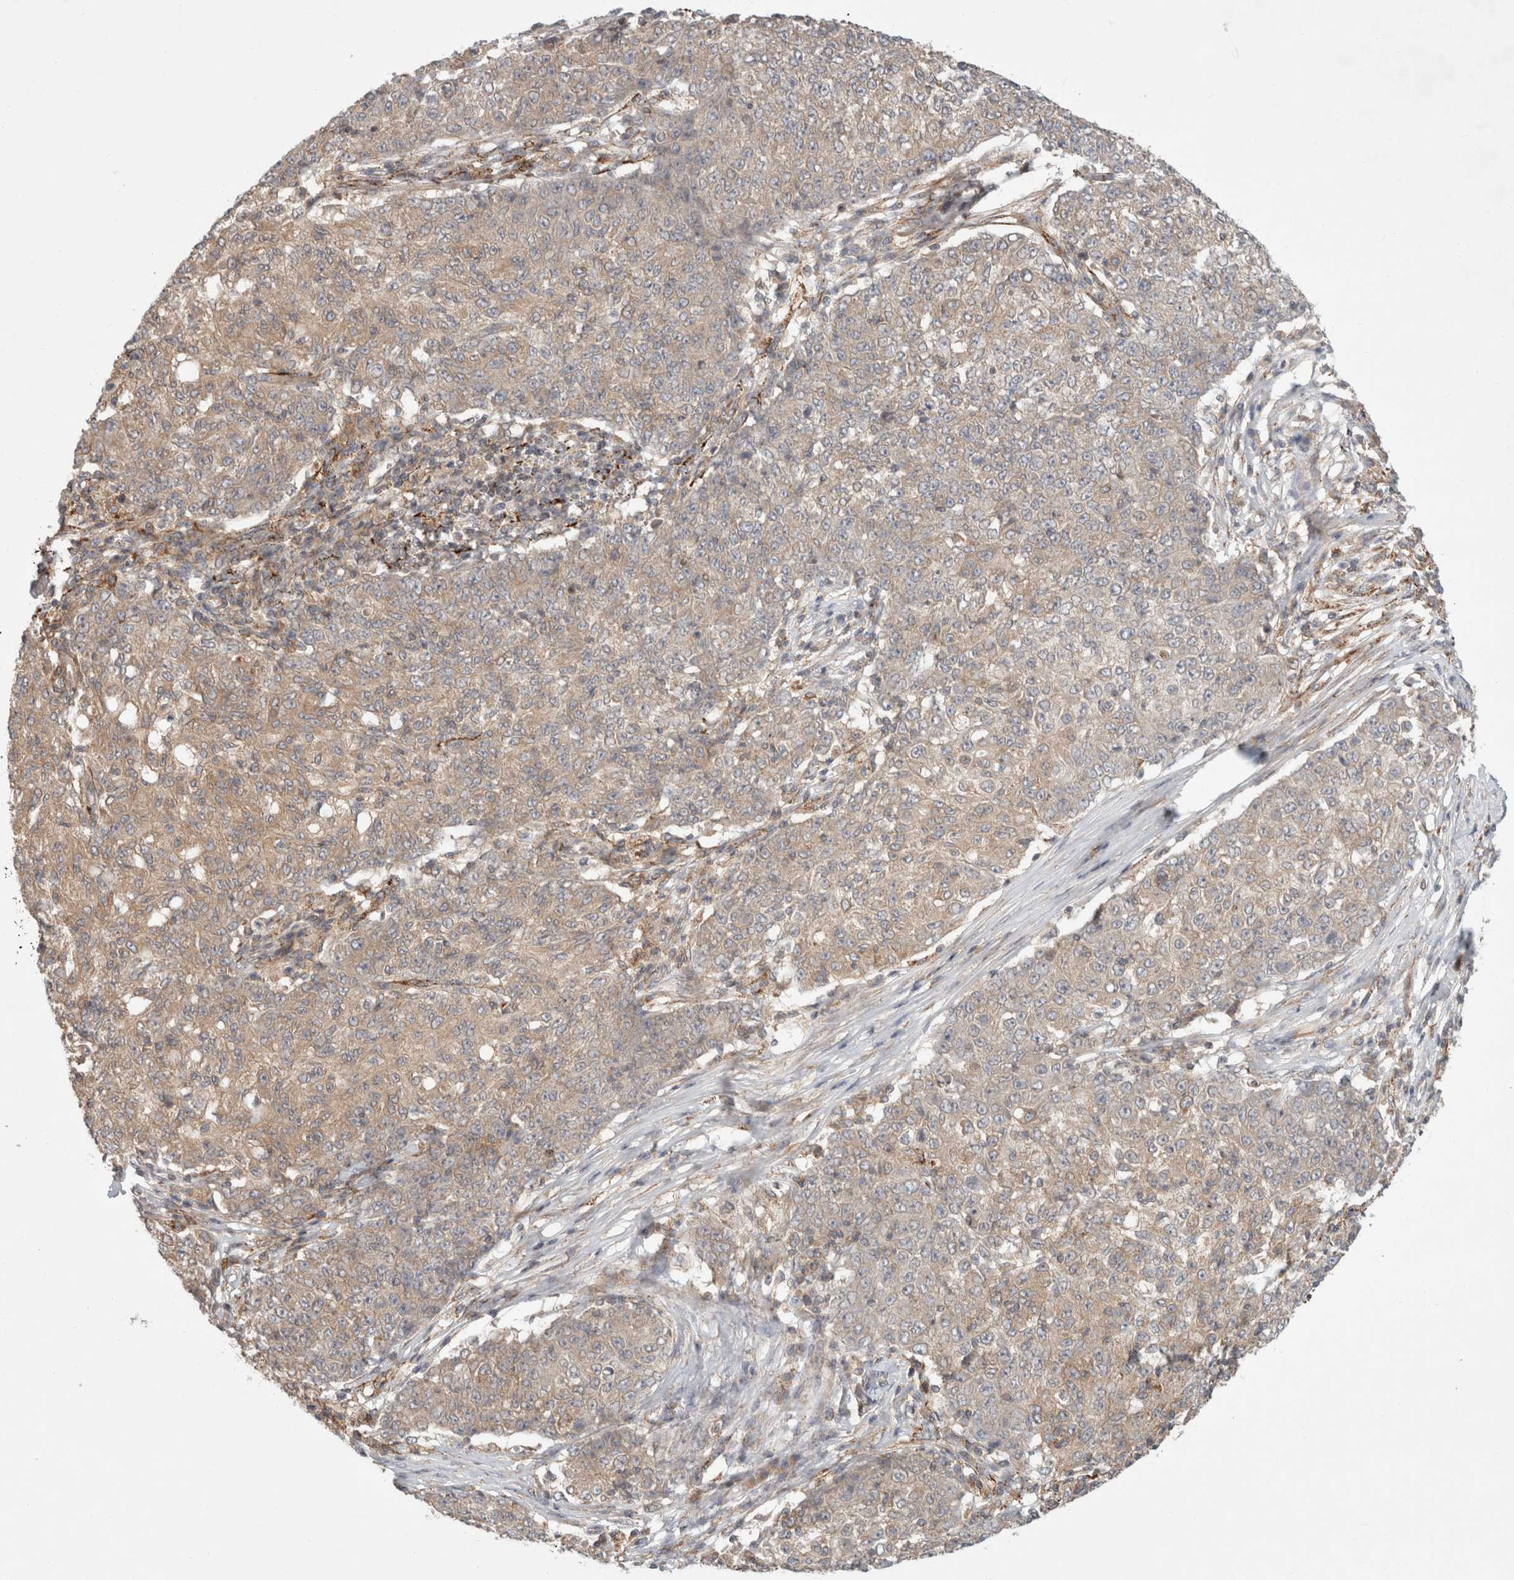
{"staining": {"intensity": "weak", "quantity": ">75%", "location": "cytoplasmic/membranous"}, "tissue": "ovarian cancer", "cell_type": "Tumor cells", "image_type": "cancer", "snomed": [{"axis": "morphology", "description": "Carcinoma, endometroid"}, {"axis": "topography", "description": "Ovary"}], "caption": "Ovarian endometroid carcinoma stained with a brown dye displays weak cytoplasmic/membranous positive staining in about >75% of tumor cells.", "gene": "HROB", "patient": {"sex": "female", "age": 42}}